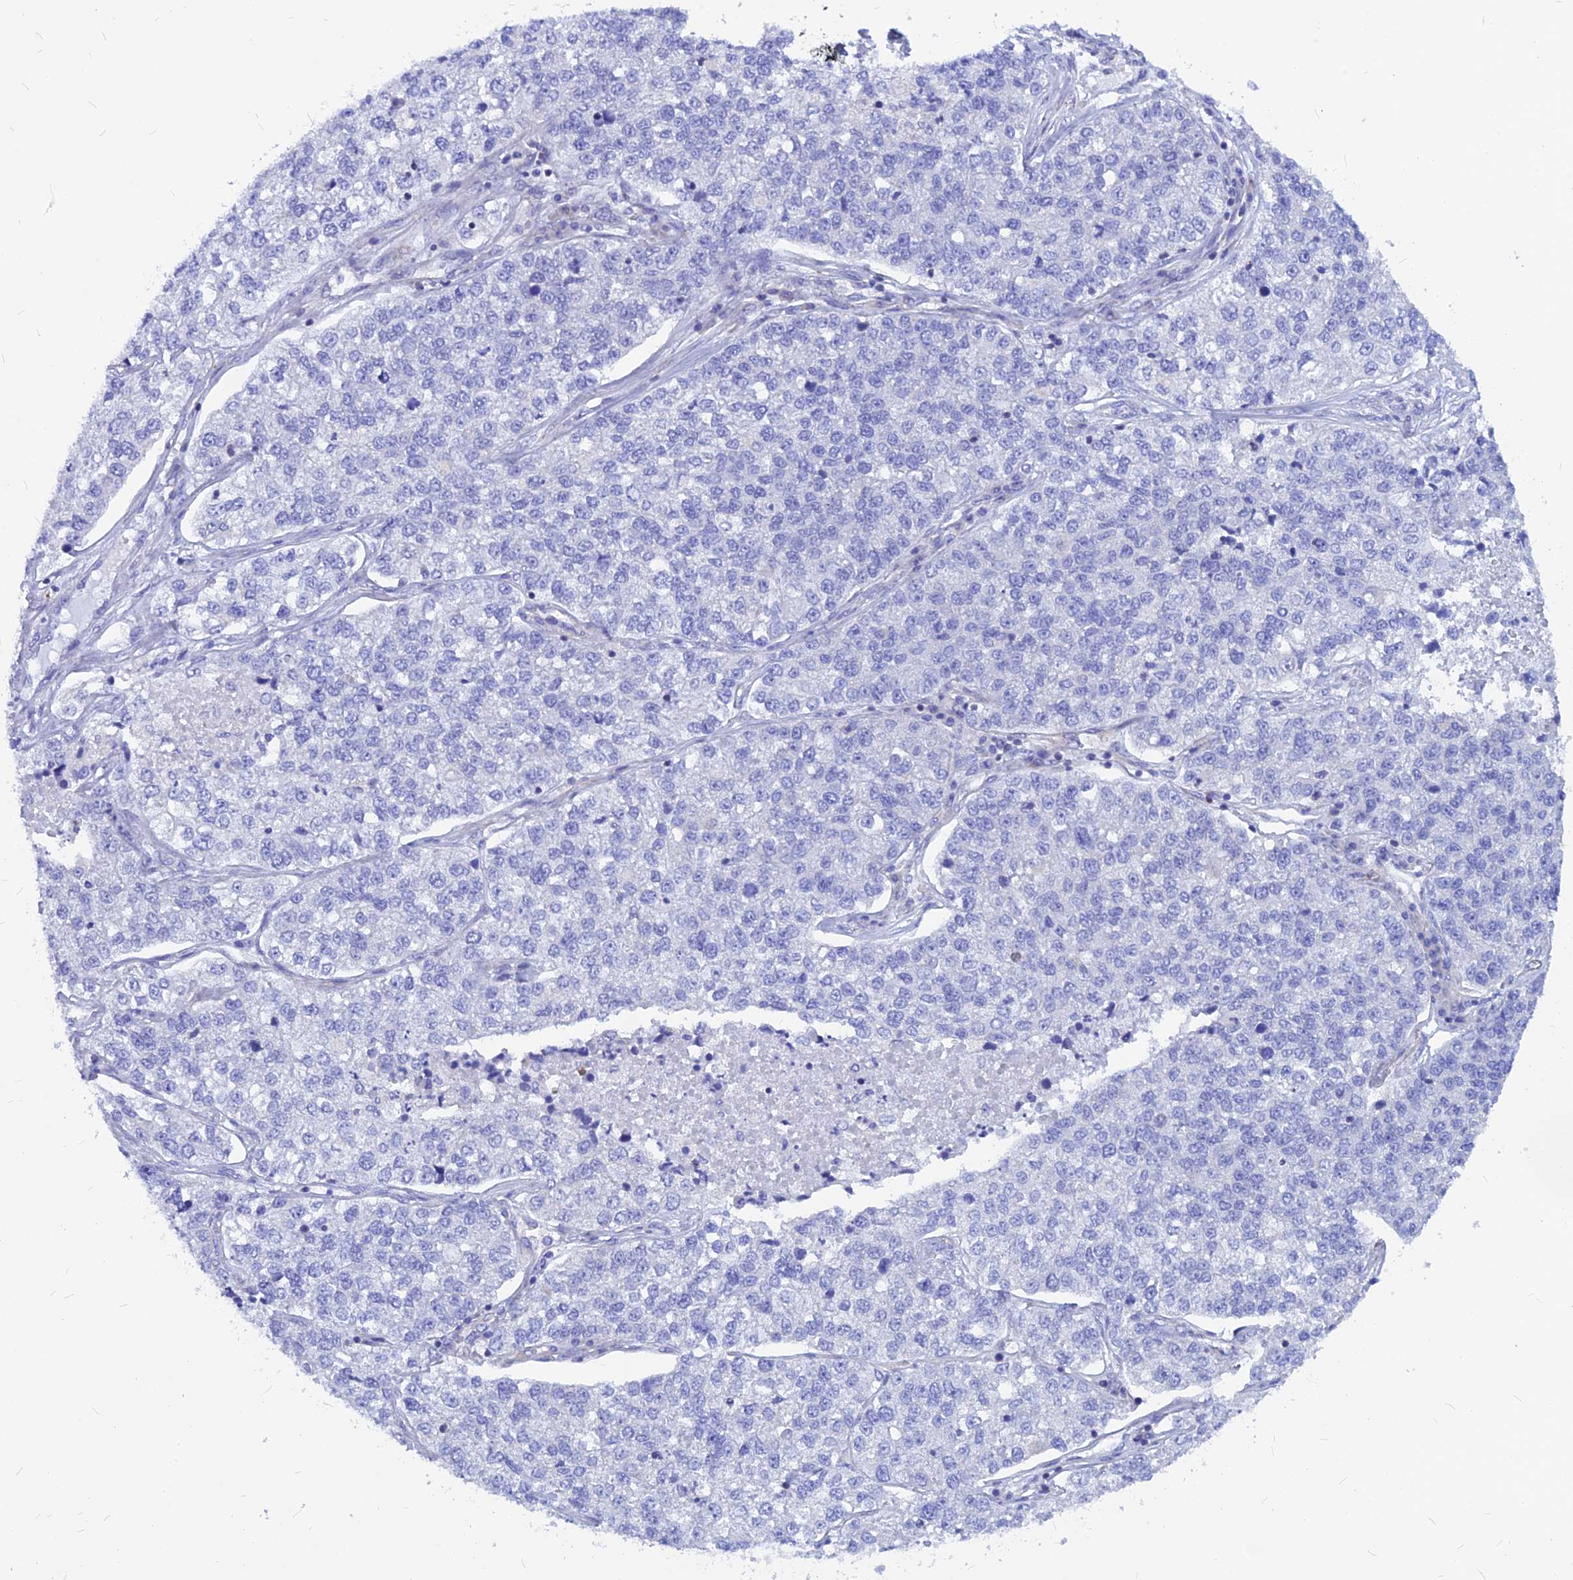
{"staining": {"intensity": "negative", "quantity": "none", "location": "none"}, "tissue": "lung cancer", "cell_type": "Tumor cells", "image_type": "cancer", "snomed": [{"axis": "morphology", "description": "Adenocarcinoma, NOS"}, {"axis": "topography", "description": "Lung"}], "caption": "Lung cancer (adenocarcinoma) was stained to show a protein in brown. There is no significant expression in tumor cells. Nuclei are stained in blue.", "gene": "CNOT6", "patient": {"sex": "male", "age": 49}}